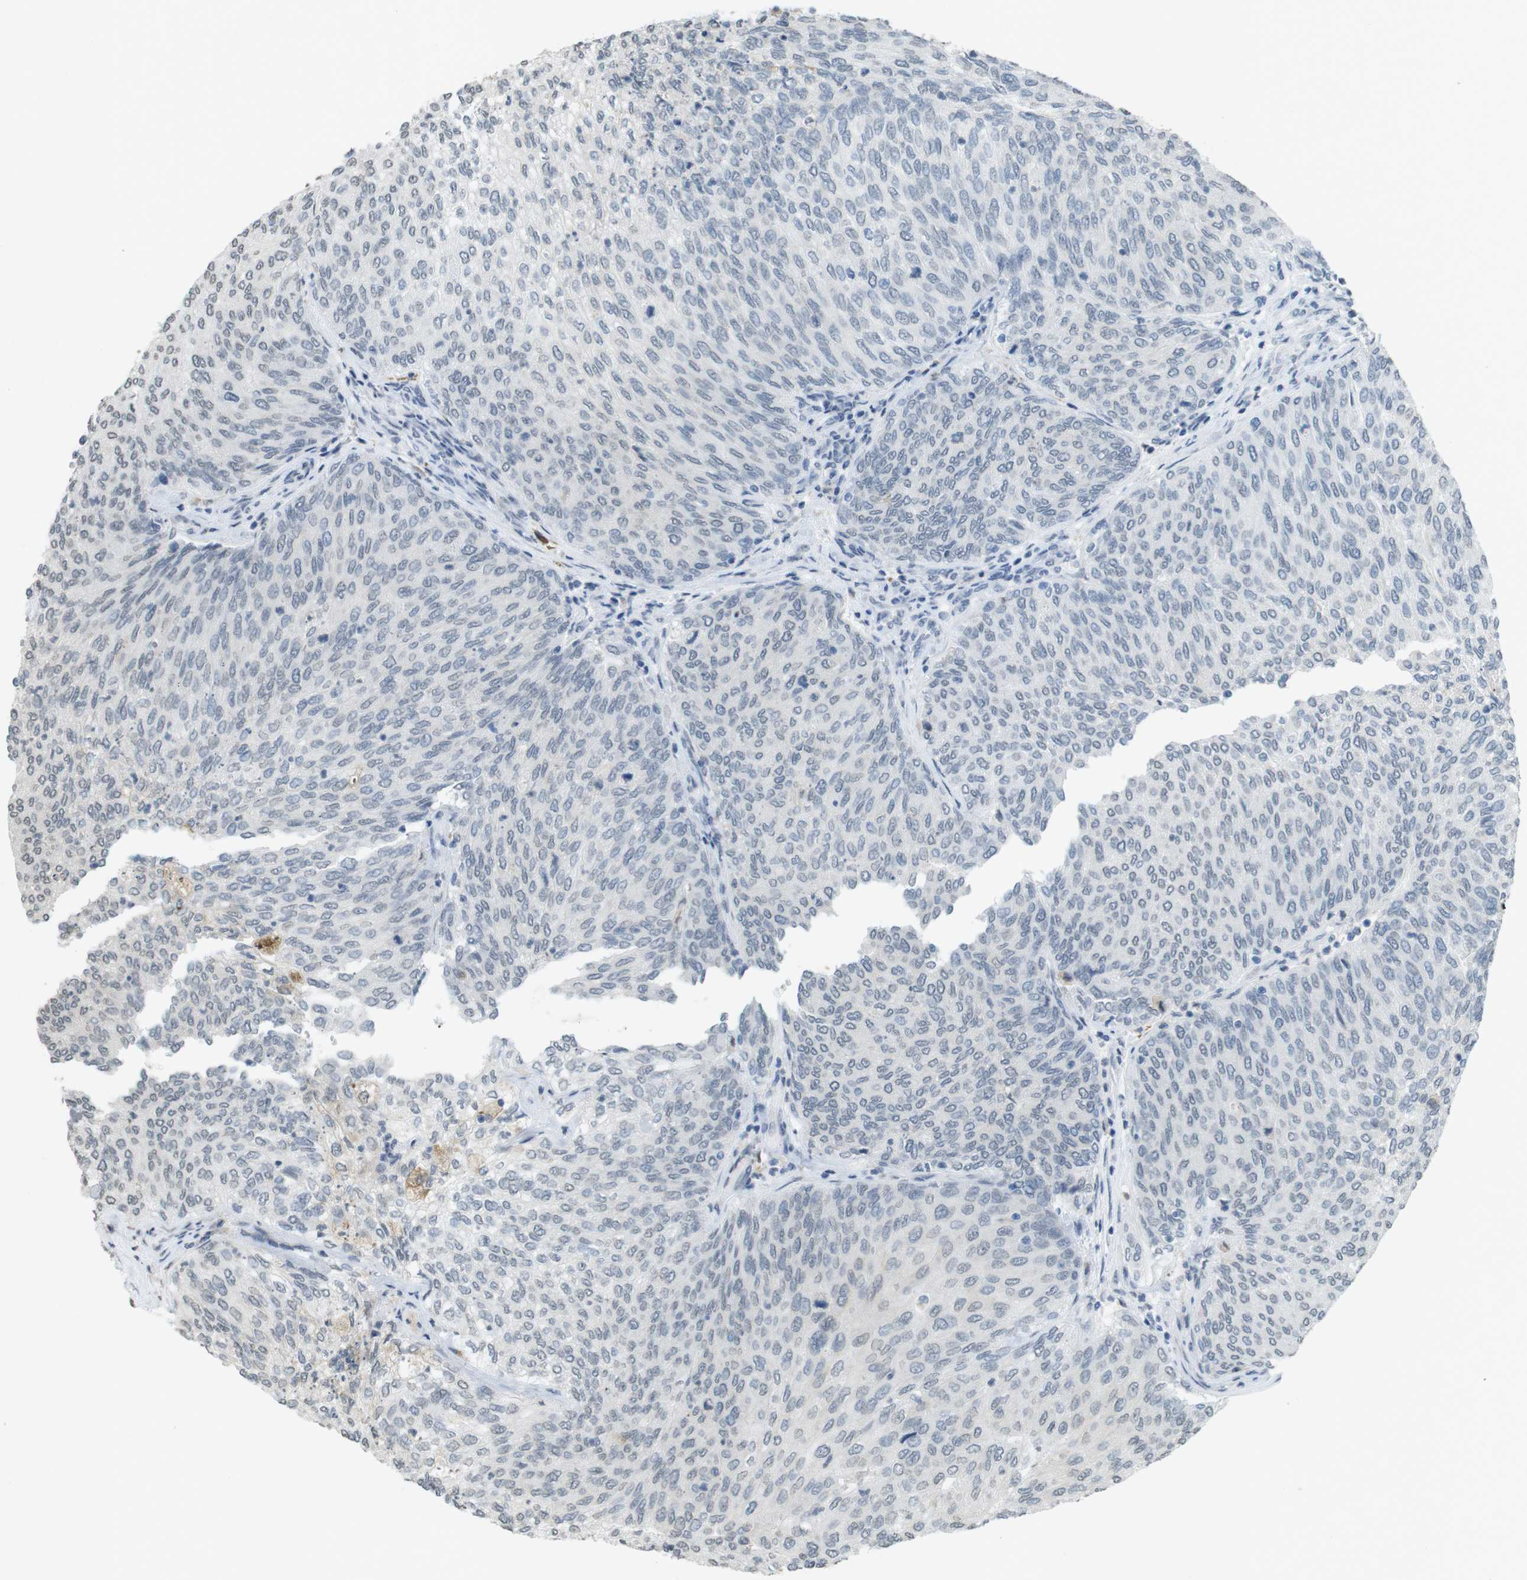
{"staining": {"intensity": "negative", "quantity": "none", "location": "none"}, "tissue": "urothelial cancer", "cell_type": "Tumor cells", "image_type": "cancer", "snomed": [{"axis": "morphology", "description": "Urothelial carcinoma, Low grade"}, {"axis": "topography", "description": "Urinary bladder"}], "caption": "This is an immunohistochemistry (IHC) histopathology image of human low-grade urothelial carcinoma. There is no positivity in tumor cells.", "gene": "FZD10", "patient": {"sex": "female", "age": 79}}